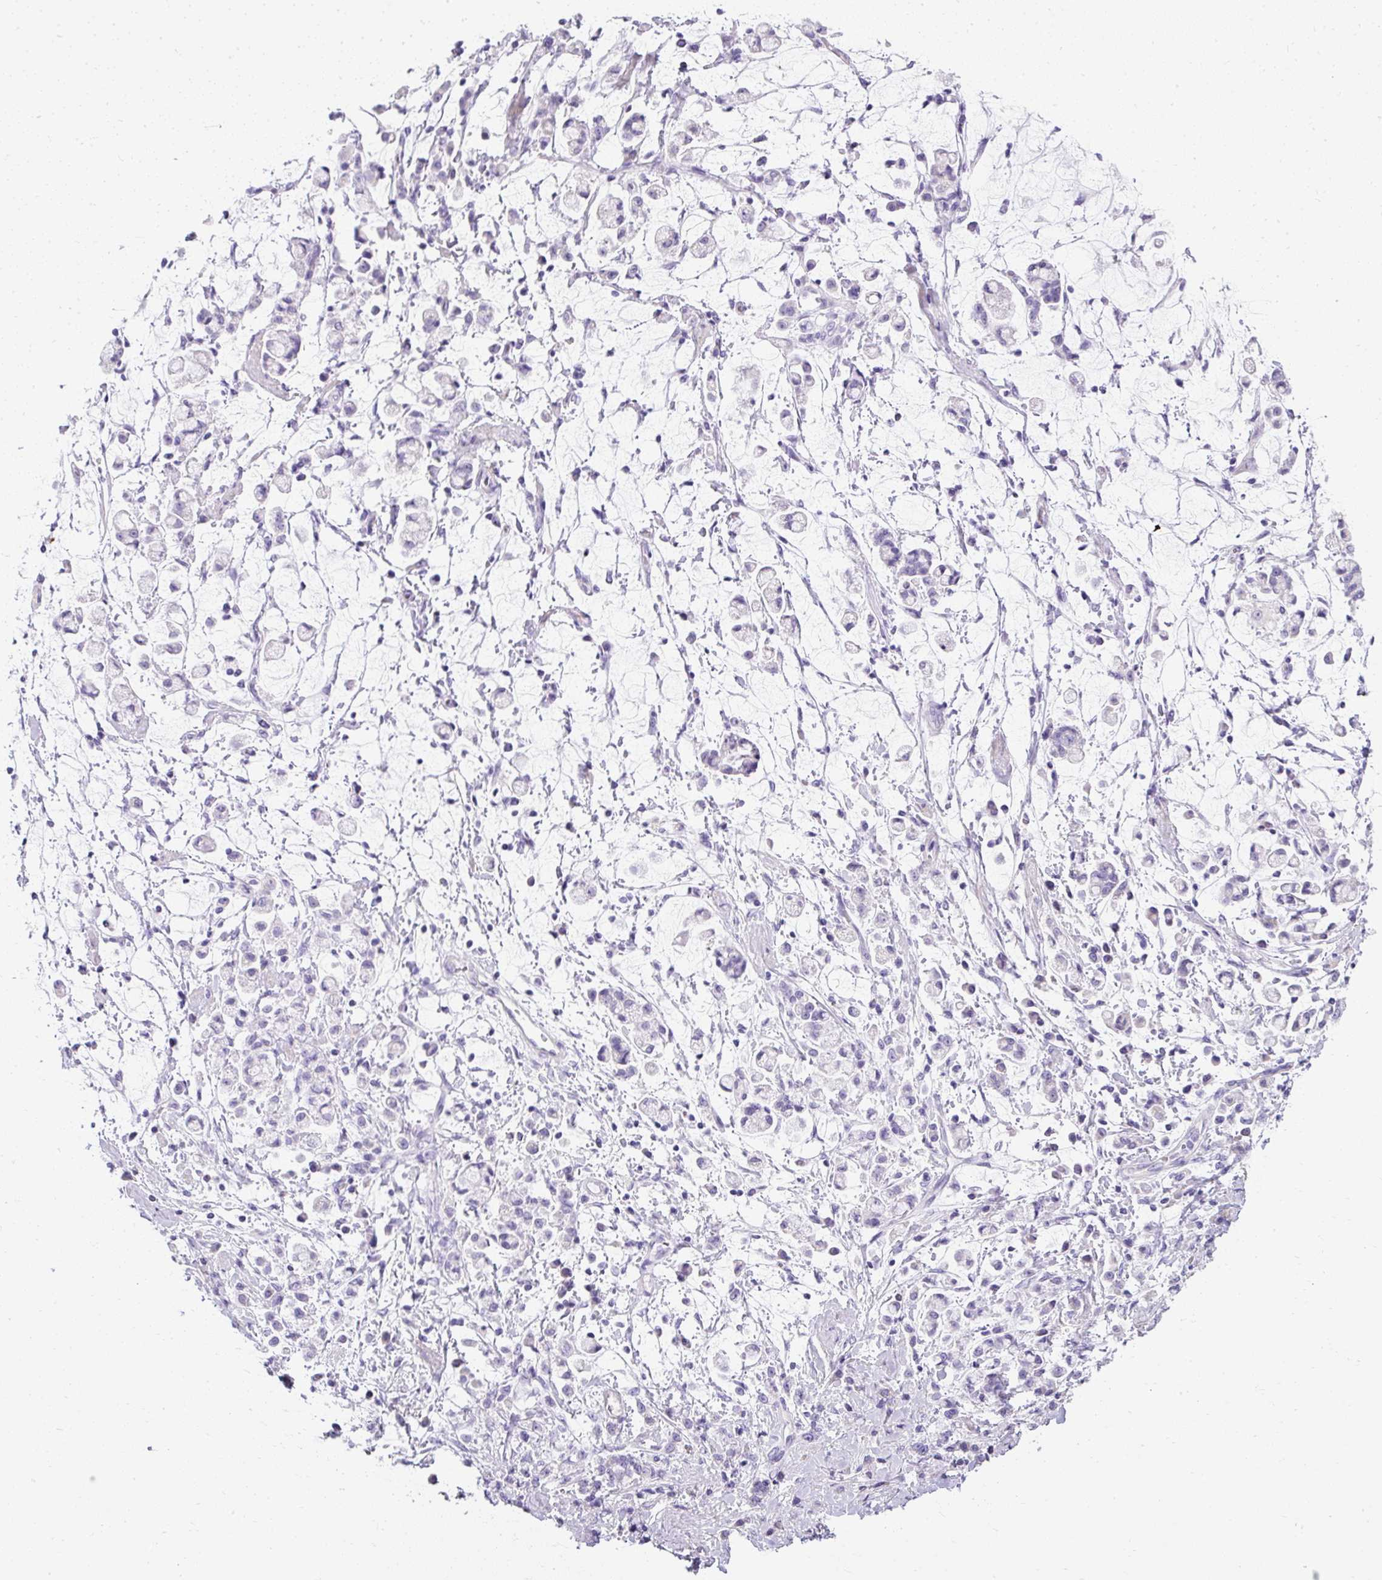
{"staining": {"intensity": "negative", "quantity": "none", "location": "none"}, "tissue": "stomach cancer", "cell_type": "Tumor cells", "image_type": "cancer", "snomed": [{"axis": "morphology", "description": "Adenocarcinoma, NOS"}, {"axis": "topography", "description": "Stomach"}], "caption": "Stomach adenocarcinoma was stained to show a protein in brown. There is no significant staining in tumor cells.", "gene": "C2CD4C", "patient": {"sex": "female", "age": 60}}